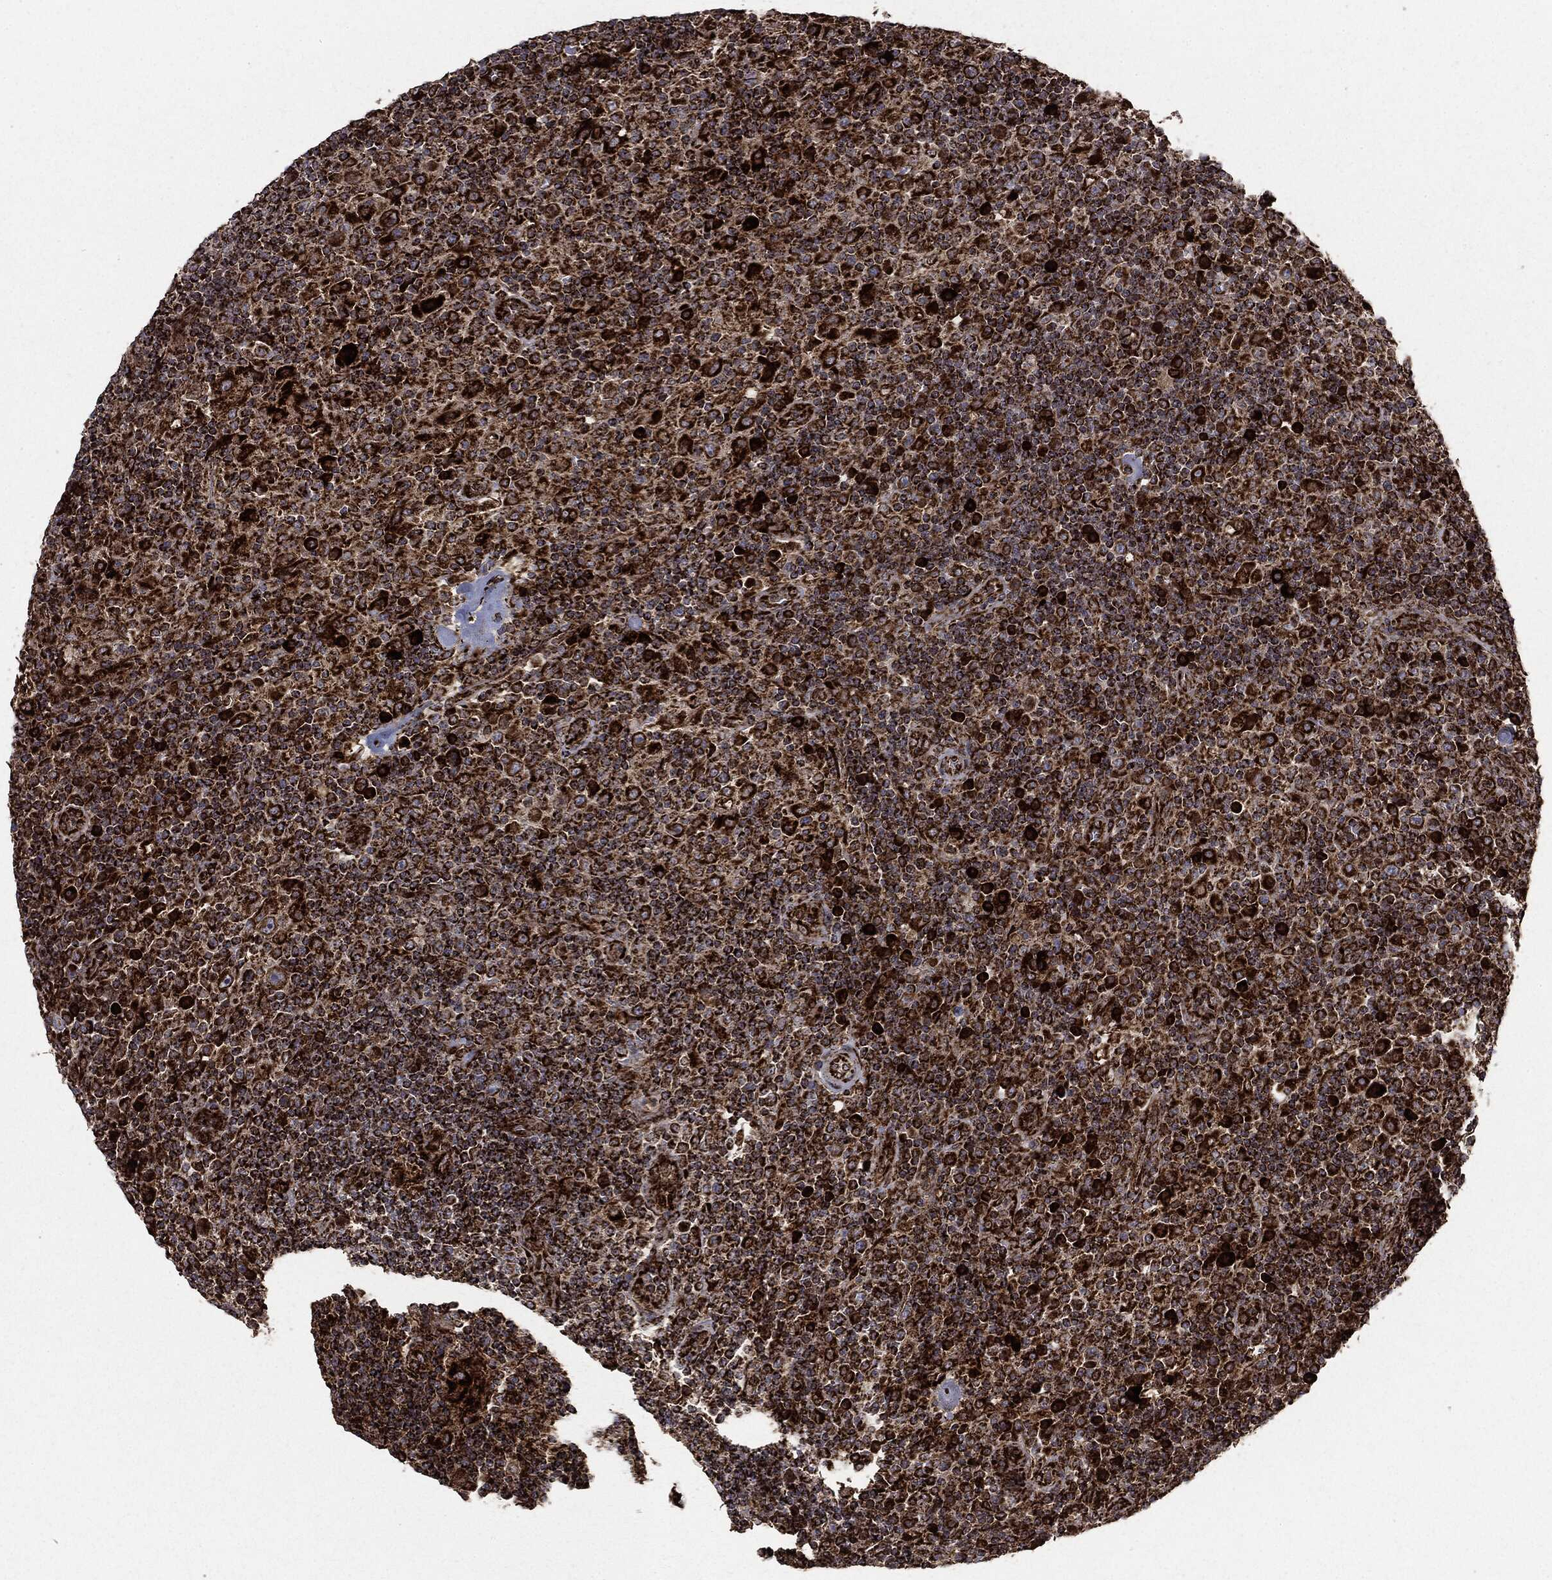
{"staining": {"intensity": "strong", "quantity": ">75%", "location": "cytoplasmic/membranous"}, "tissue": "lymphoma", "cell_type": "Tumor cells", "image_type": "cancer", "snomed": [{"axis": "morphology", "description": "Hodgkin's disease, NOS"}, {"axis": "topography", "description": "Lymph node"}], "caption": "Tumor cells demonstrate high levels of strong cytoplasmic/membranous expression in about >75% of cells in human lymphoma.", "gene": "MAP2K1", "patient": {"sex": "male", "age": 70}}